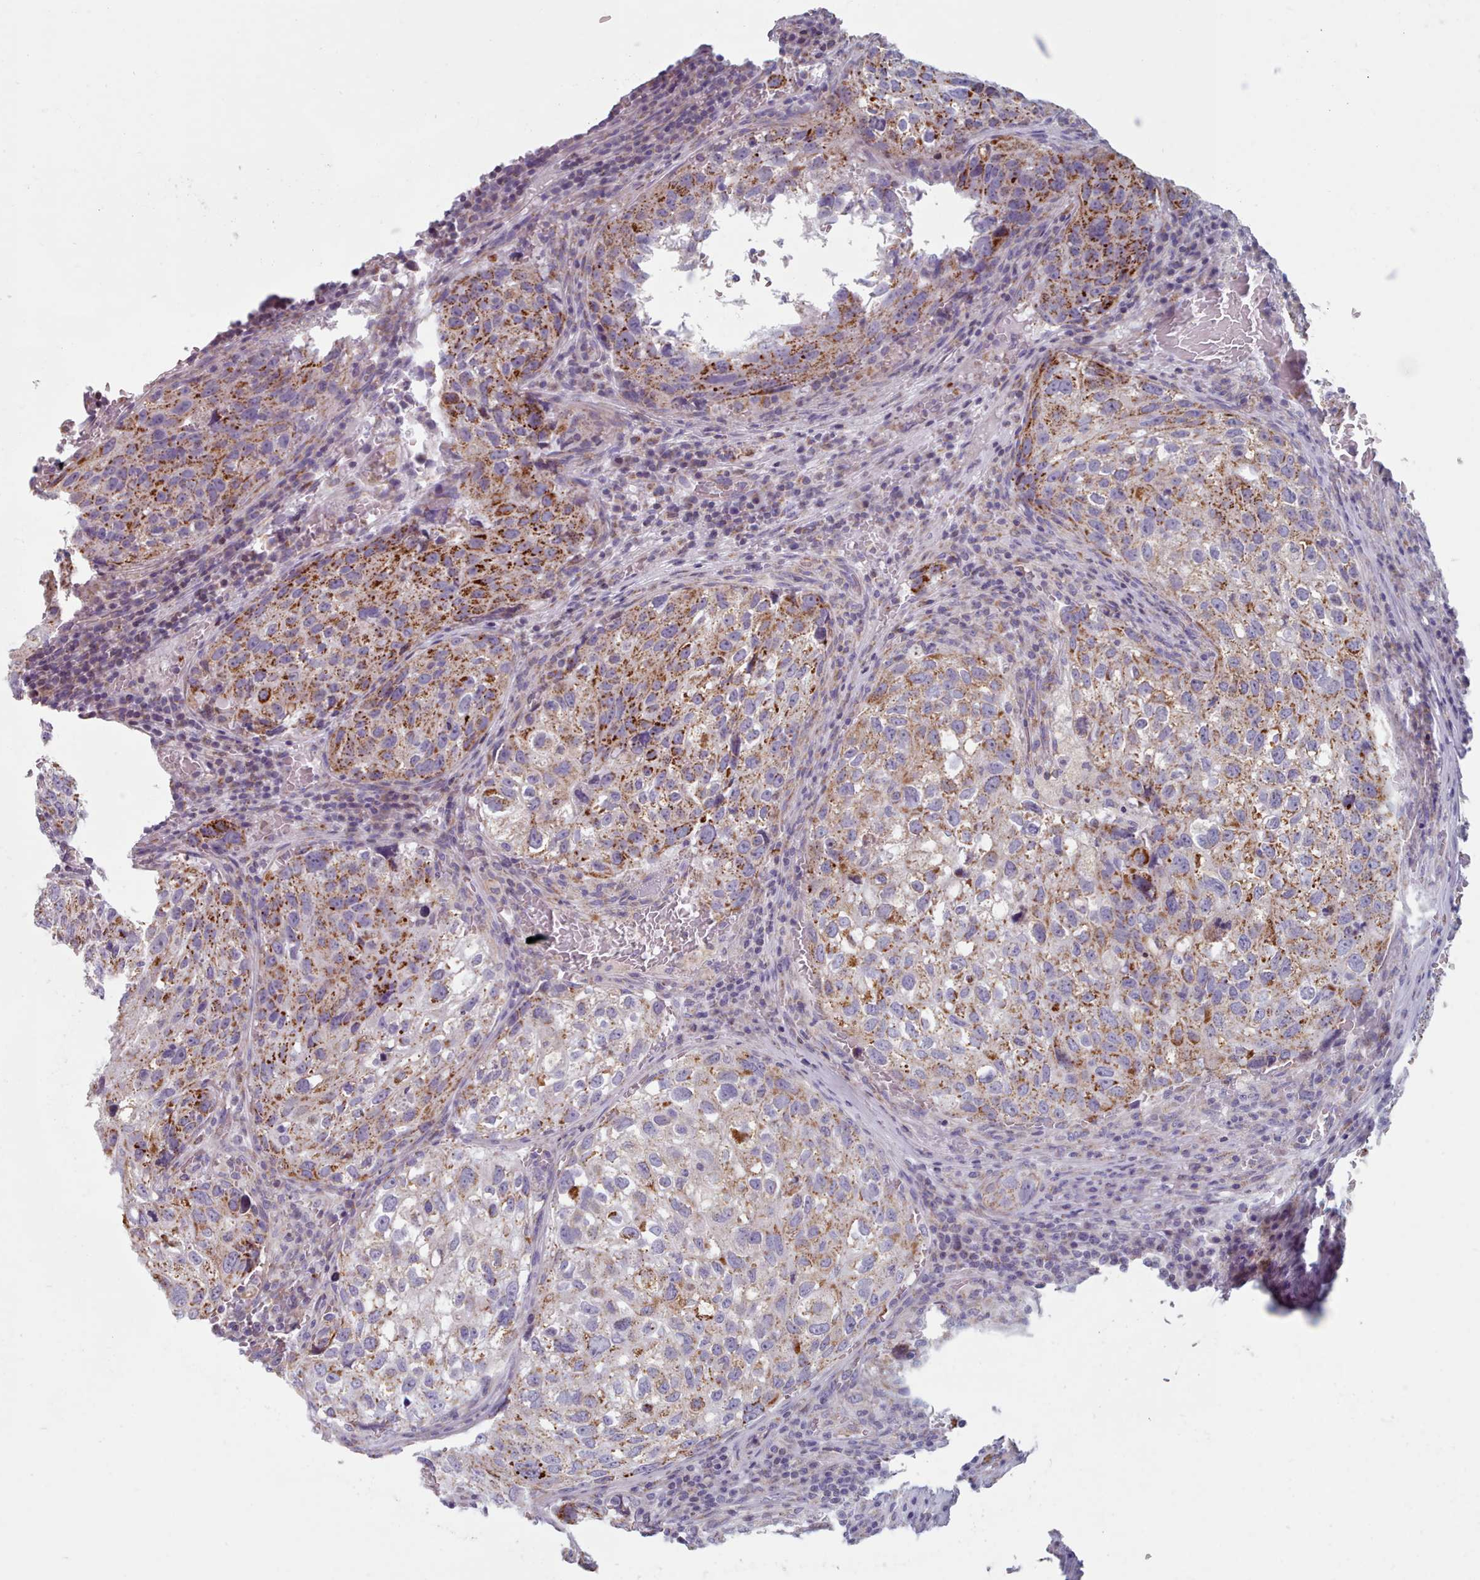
{"staining": {"intensity": "moderate", "quantity": "25%-75%", "location": "cytoplasmic/membranous"}, "tissue": "urothelial cancer", "cell_type": "Tumor cells", "image_type": "cancer", "snomed": [{"axis": "morphology", "description": "Urothelial carcinoma, High grade"}, {"axis": "topography", "description": "Lymph node"}, {"axis": "topography", "description": "Urinary bladder"}], "caption": "Immunohistochemical staining of human urothelial cancer exhibits medium levels of moderate cytoplasmic/membranous protein expression in approximately 25%-75% of tumor cells.", "gene": "FAM170B", "patient": {"sex": "male", "age": 51}}